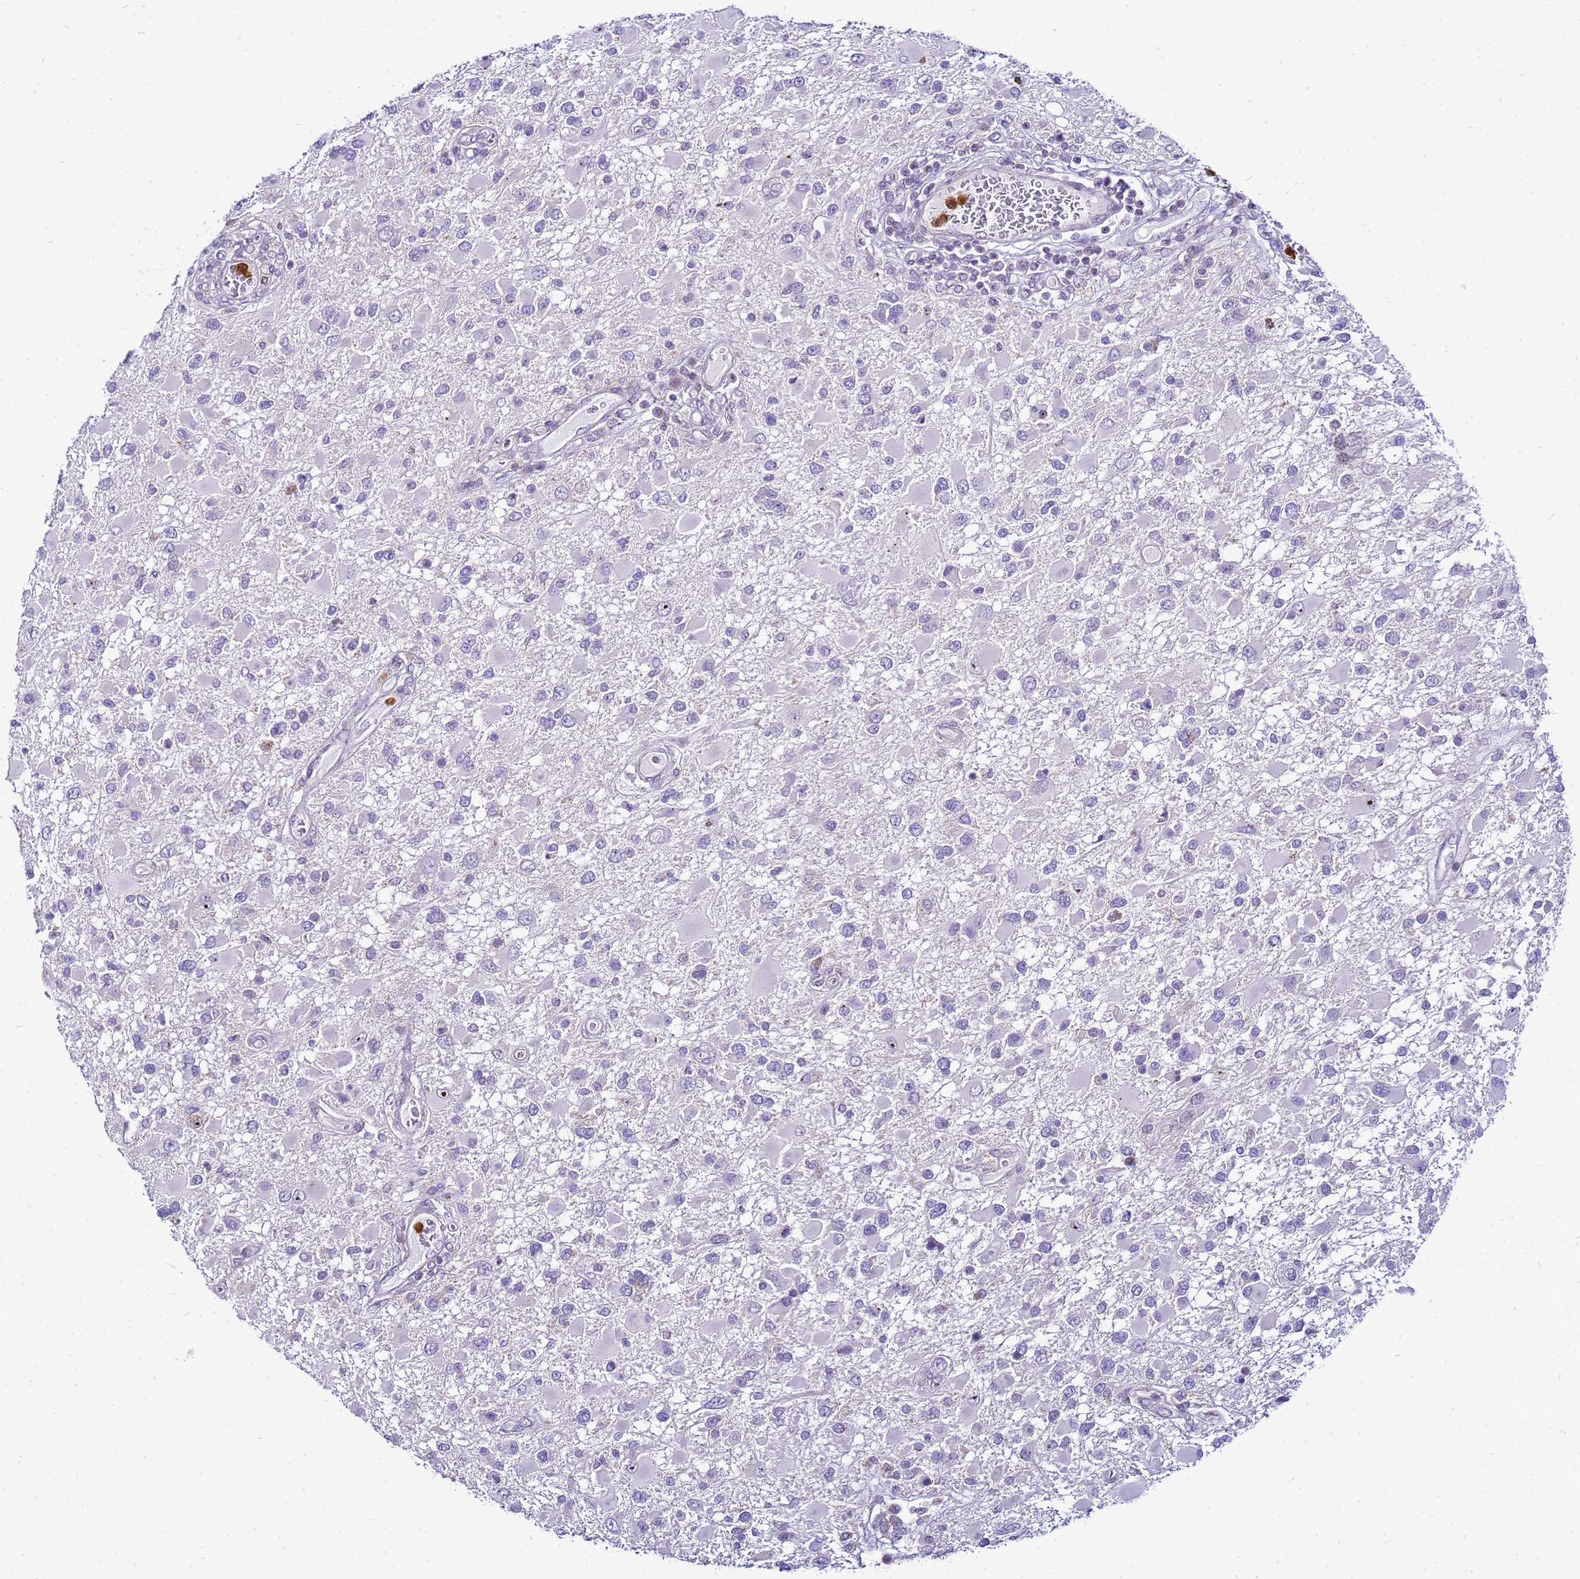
{"staining": {"intensity": "negative", "quantity": "none", "location": "none"}, "tissue": "glioma", "cell_type": "Tumor cells", "image_type": "cancer", "snomed": [{"axis": "morphology", "description": "Glioma, malignant, High grade"}, {"axis": "topography", "description": "Brain"}], "caption": "Tumor cells are negative for brown protein staining in glioma.", "gene": "VPS4B", "patient": {"sex": "male", "age": 53}}